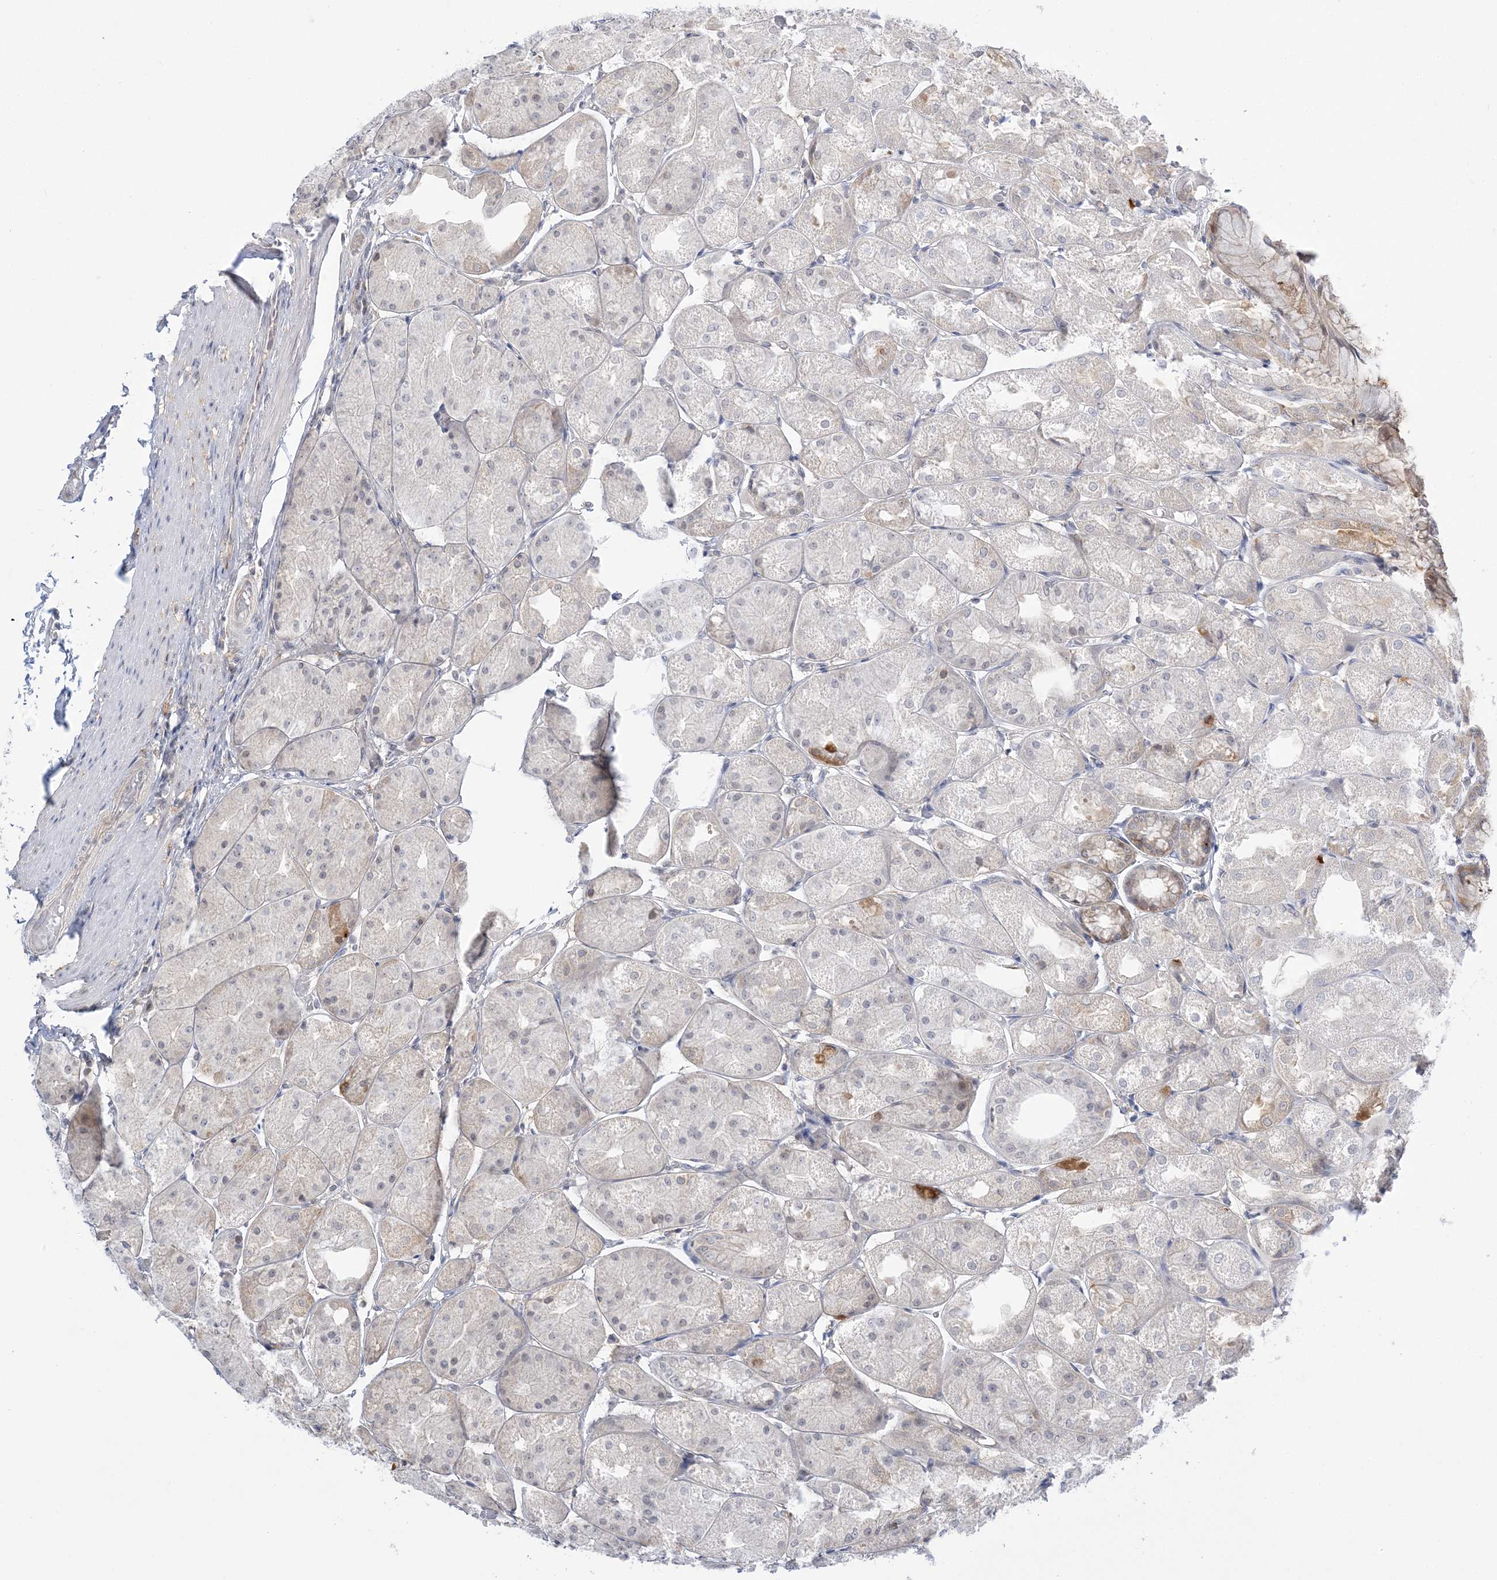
{"staining": {"intensity": "weak", "quantity": "25%-75%", "location": "cytoplasmic/membranous"}, "tissue": "stomach", "cell_type": "Glandular cells", "image_type": "normal", "snomed": [{"axis": "morphology", "description": "Normal tissue, NOS"}, {"axis": "topography", "description": "Stomach, upper"}], "caption": "Normal stomach demonstrates weak cytoplasmic/membranous staining in approximately 25%-75% of glandular cells.", "gene": "THADA", "patient": {"sex": "male", "age": 72}}